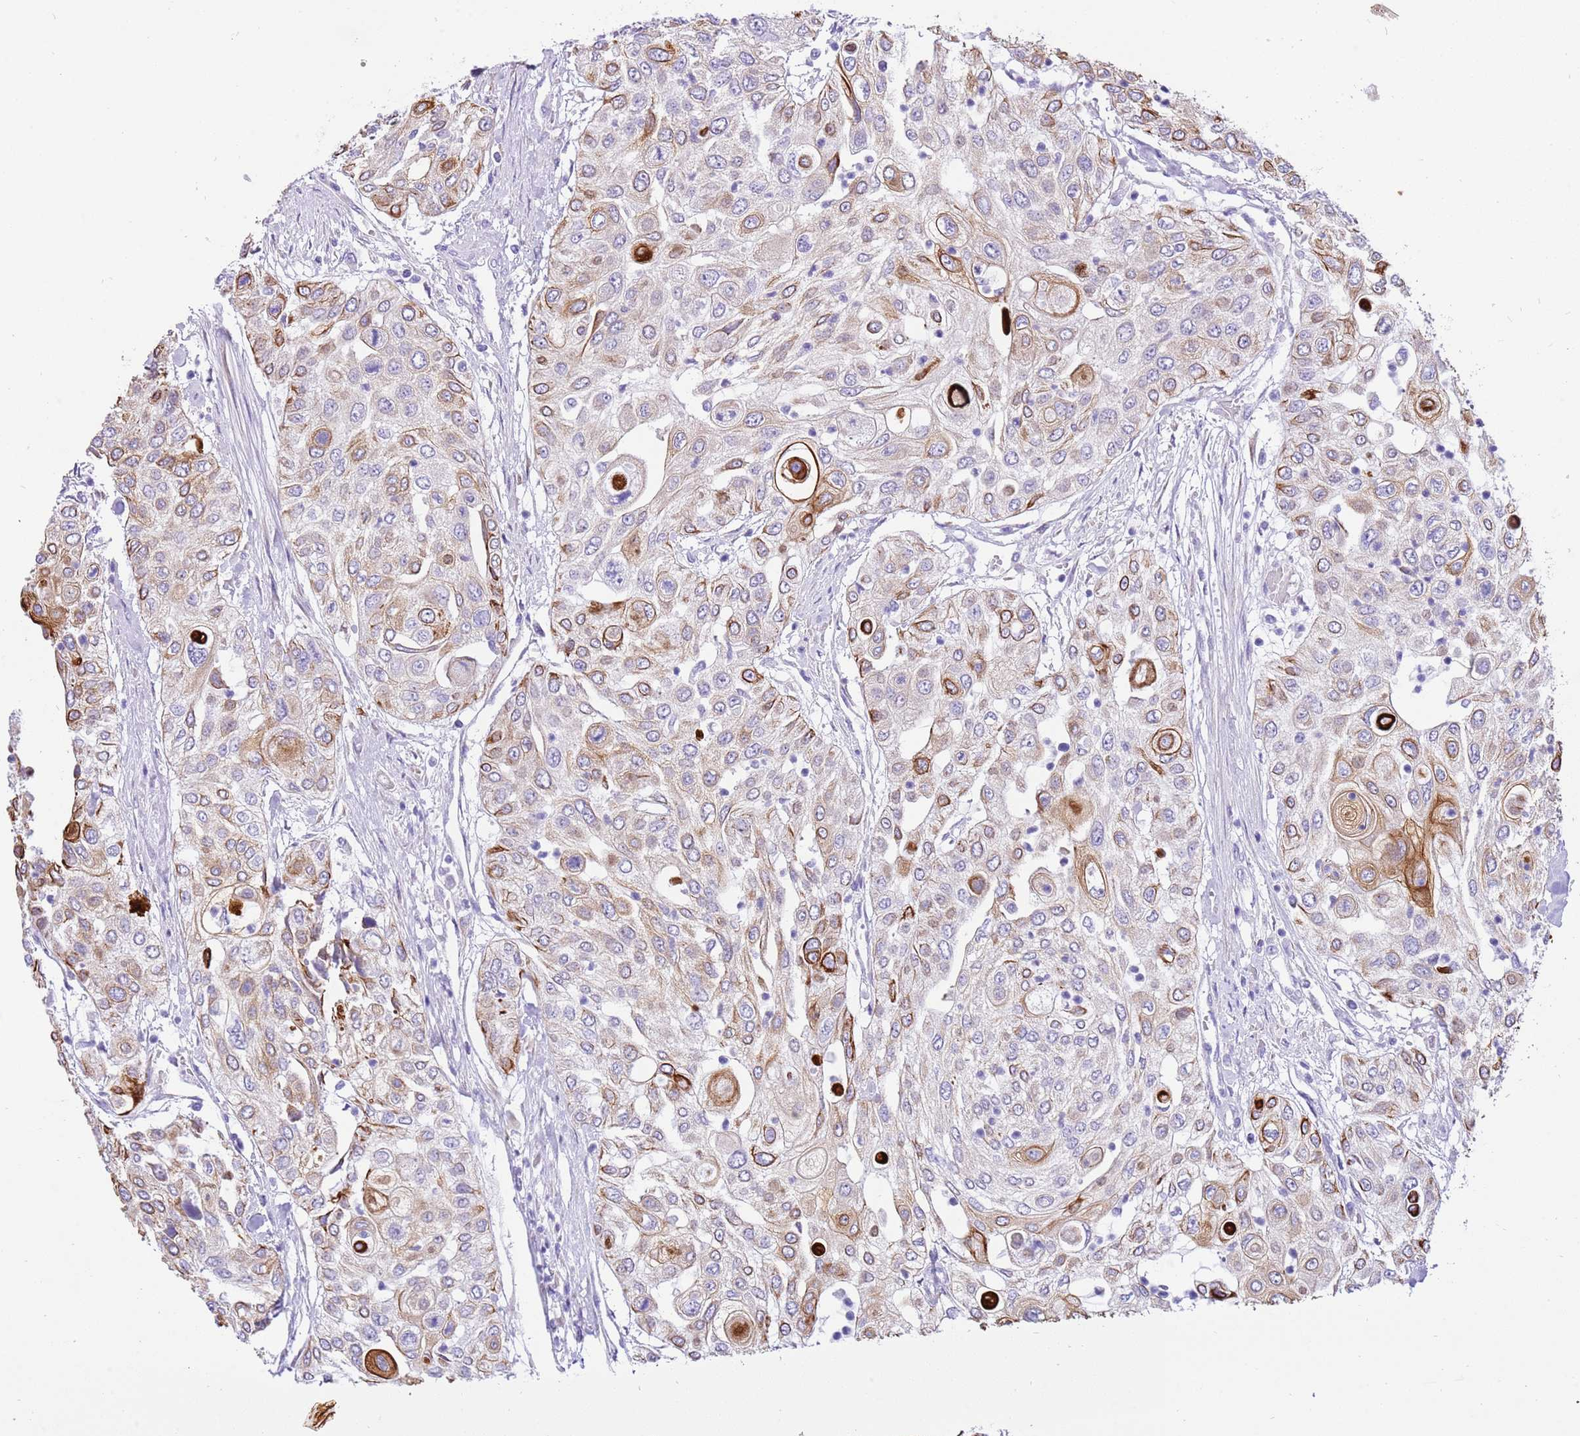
{"staining": {"intensity": "moderate", "quantity": ">75%", "location": "cytoplasmic/membranous"}, "tissue": "urothelial cancer", "cell_type": "Tumor cells", "image_type": "cancer", "snomed": [{"axis": "morphology", "description": "Urothelial carcinoma, High grade"}, {"axis": "topography", "description": "Urinary bladder"}], "caption": "The immunohistochemical stain highlights moderate cytoplasmic/membranous staining in tumor cells of high-grade urothelial carcinoma tissue.", "gene": "R3HDM4", "patient": {"sex": "female", "age": 79}}